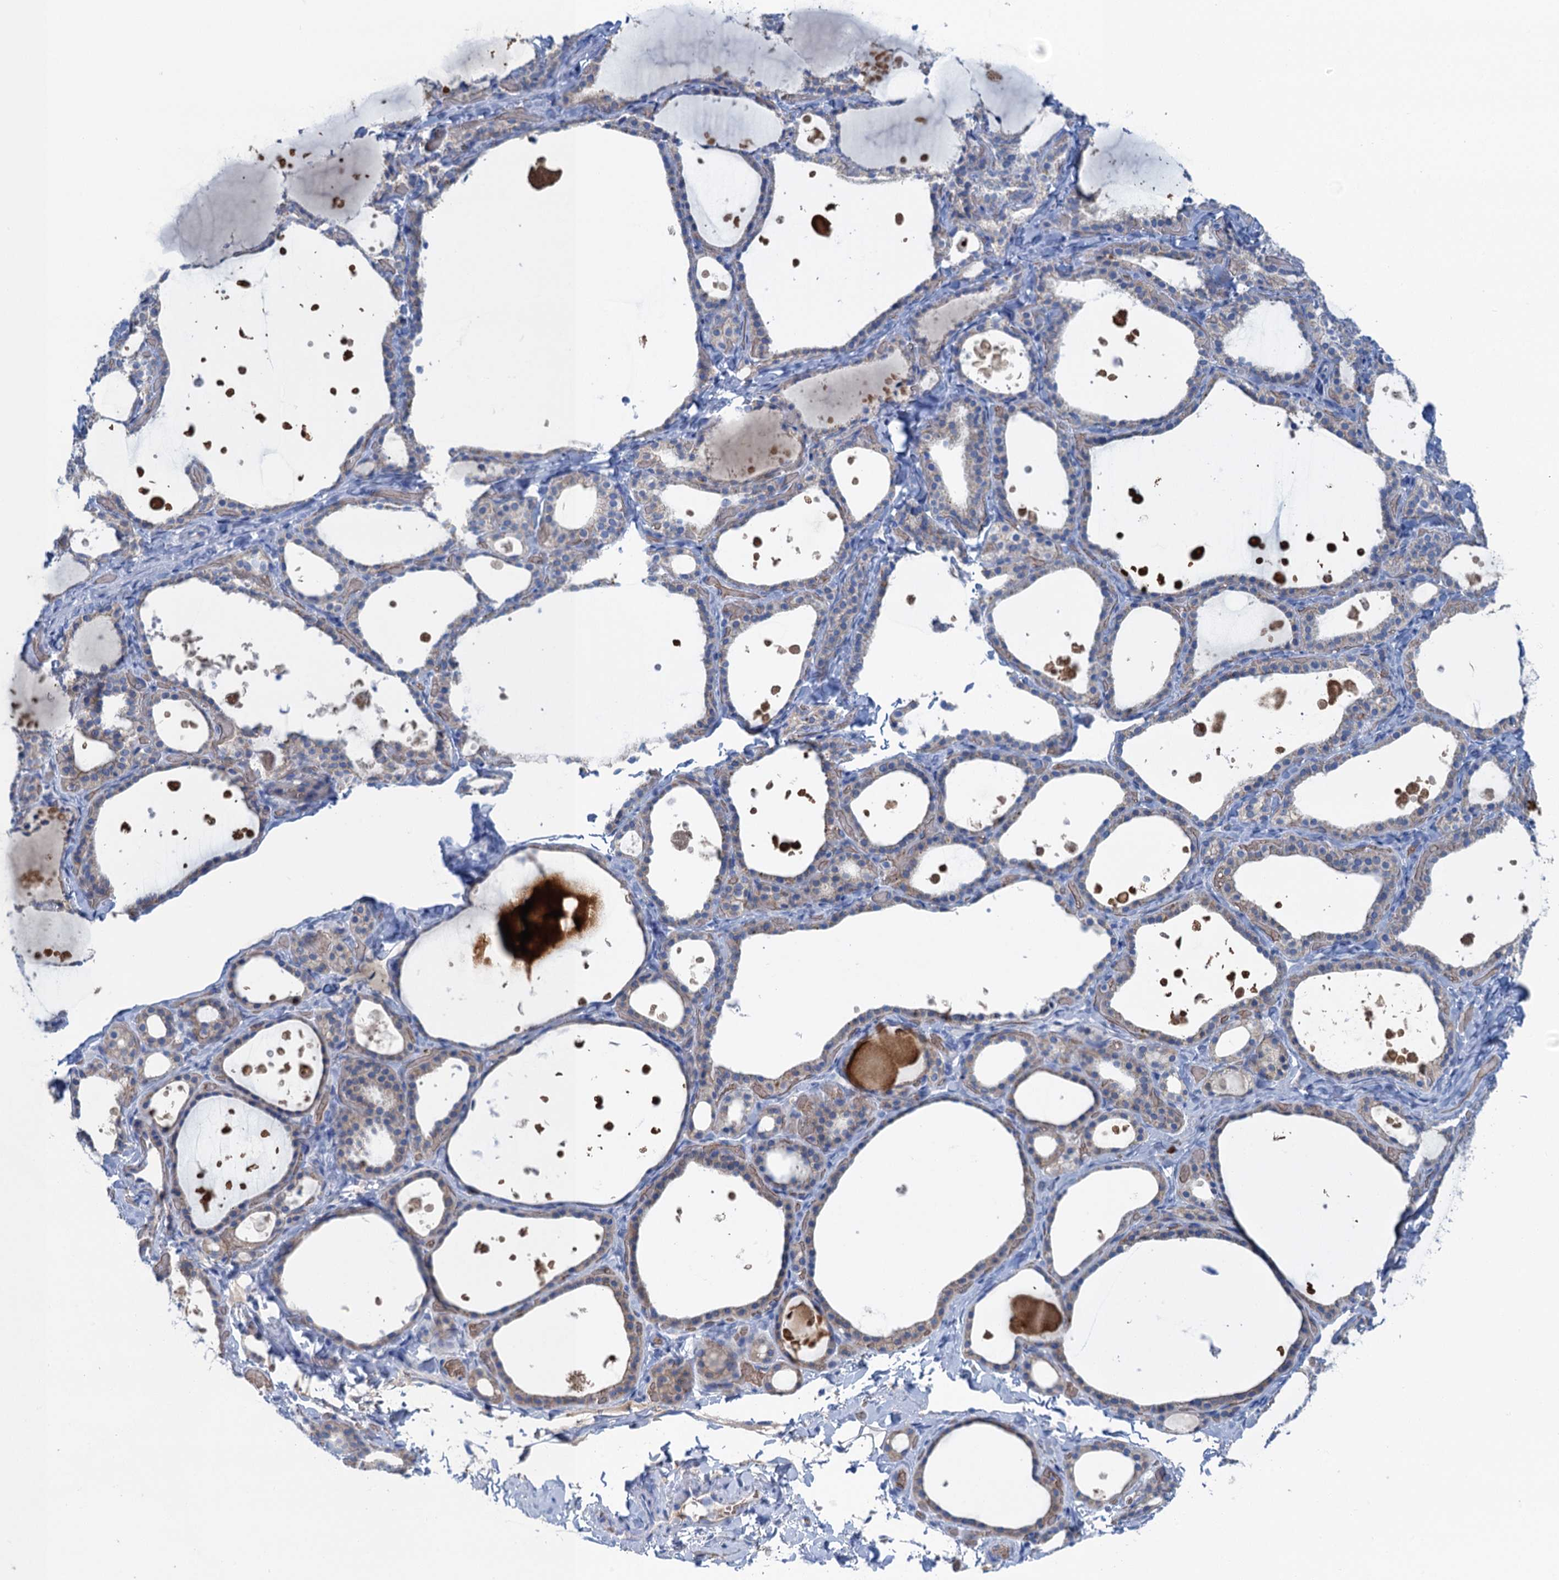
{"staining": {"intensity": "weak", "quantity": "25%-75%", "location": "cytoplasmic/membranous"}, "tissue": "thyroid gland", "cell_type": "Glandular cells", "image_type": "normal", "snomed": [{"axis": "morphology", "description": "Normal tissue, NOS"}, {"axis": "topography", "description": "Thyroid gland"}], "caption": "Immunohistochemistry of benign human thyroid gland demonstrates low levels of weak cytoplasmic/membranous expression in approximately 25%-75% of glandular cells.", "gene": "MYADML2", "patient": {"sex": "female", "age": 44}}